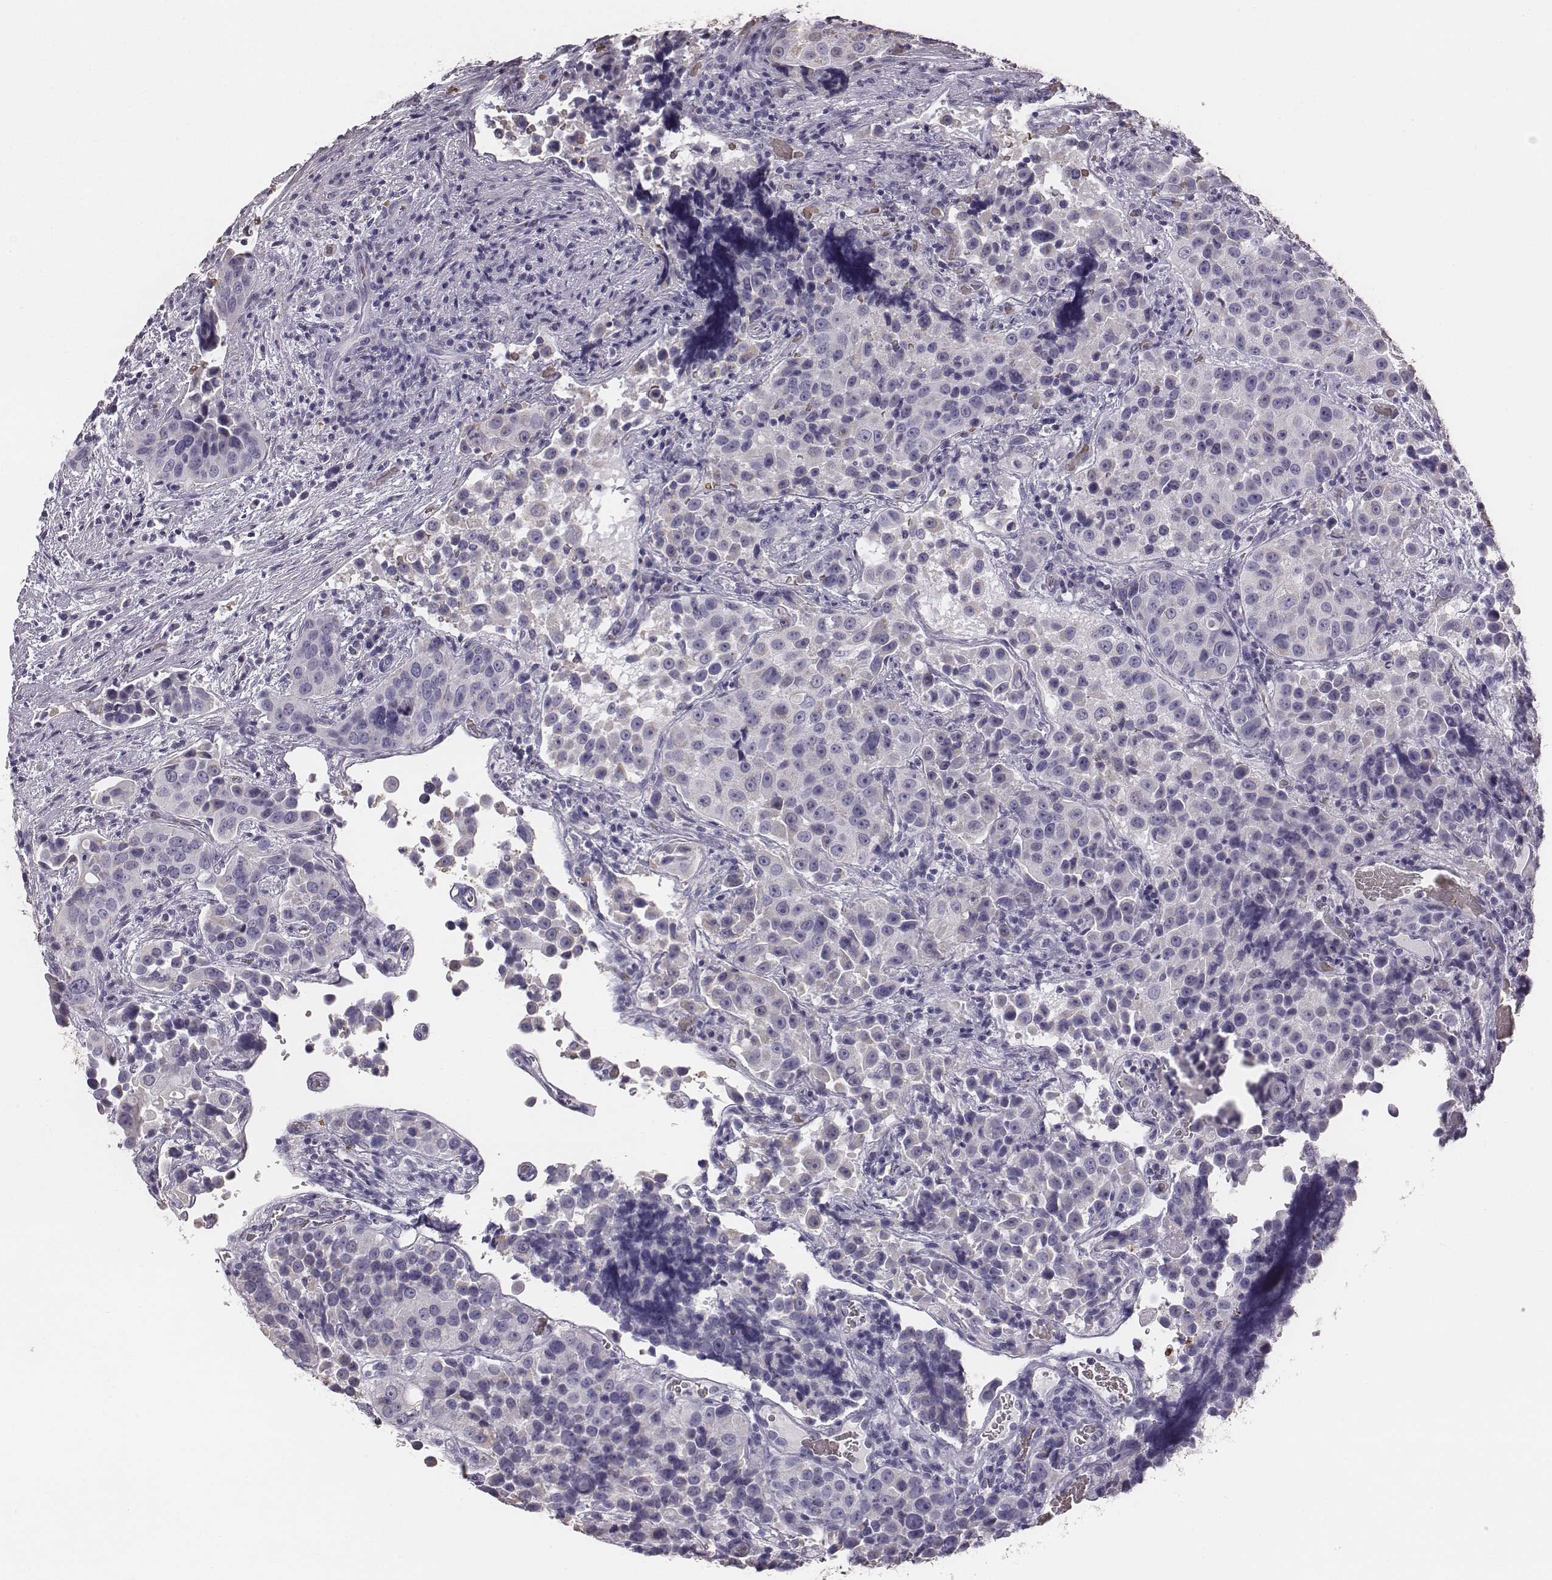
{"staining": {"intensity": "negative", "quantity": "none", "location": "none"}, "tissue": "urothelial cancer", "cell_type": "Tumor cells", "image_type": "cancer", "snomed": [{"axis": "morphology", "description": "Urothelial carcinoma, NOS"}, {"axis": "topography", "description": "Urinary bladder"}], "caption": "The histopathology image displays no significant staining in tumor cells of transitional cell carcinoma.", "gene": "HBZ", "patient": {"sex": "male", "age": 52}}